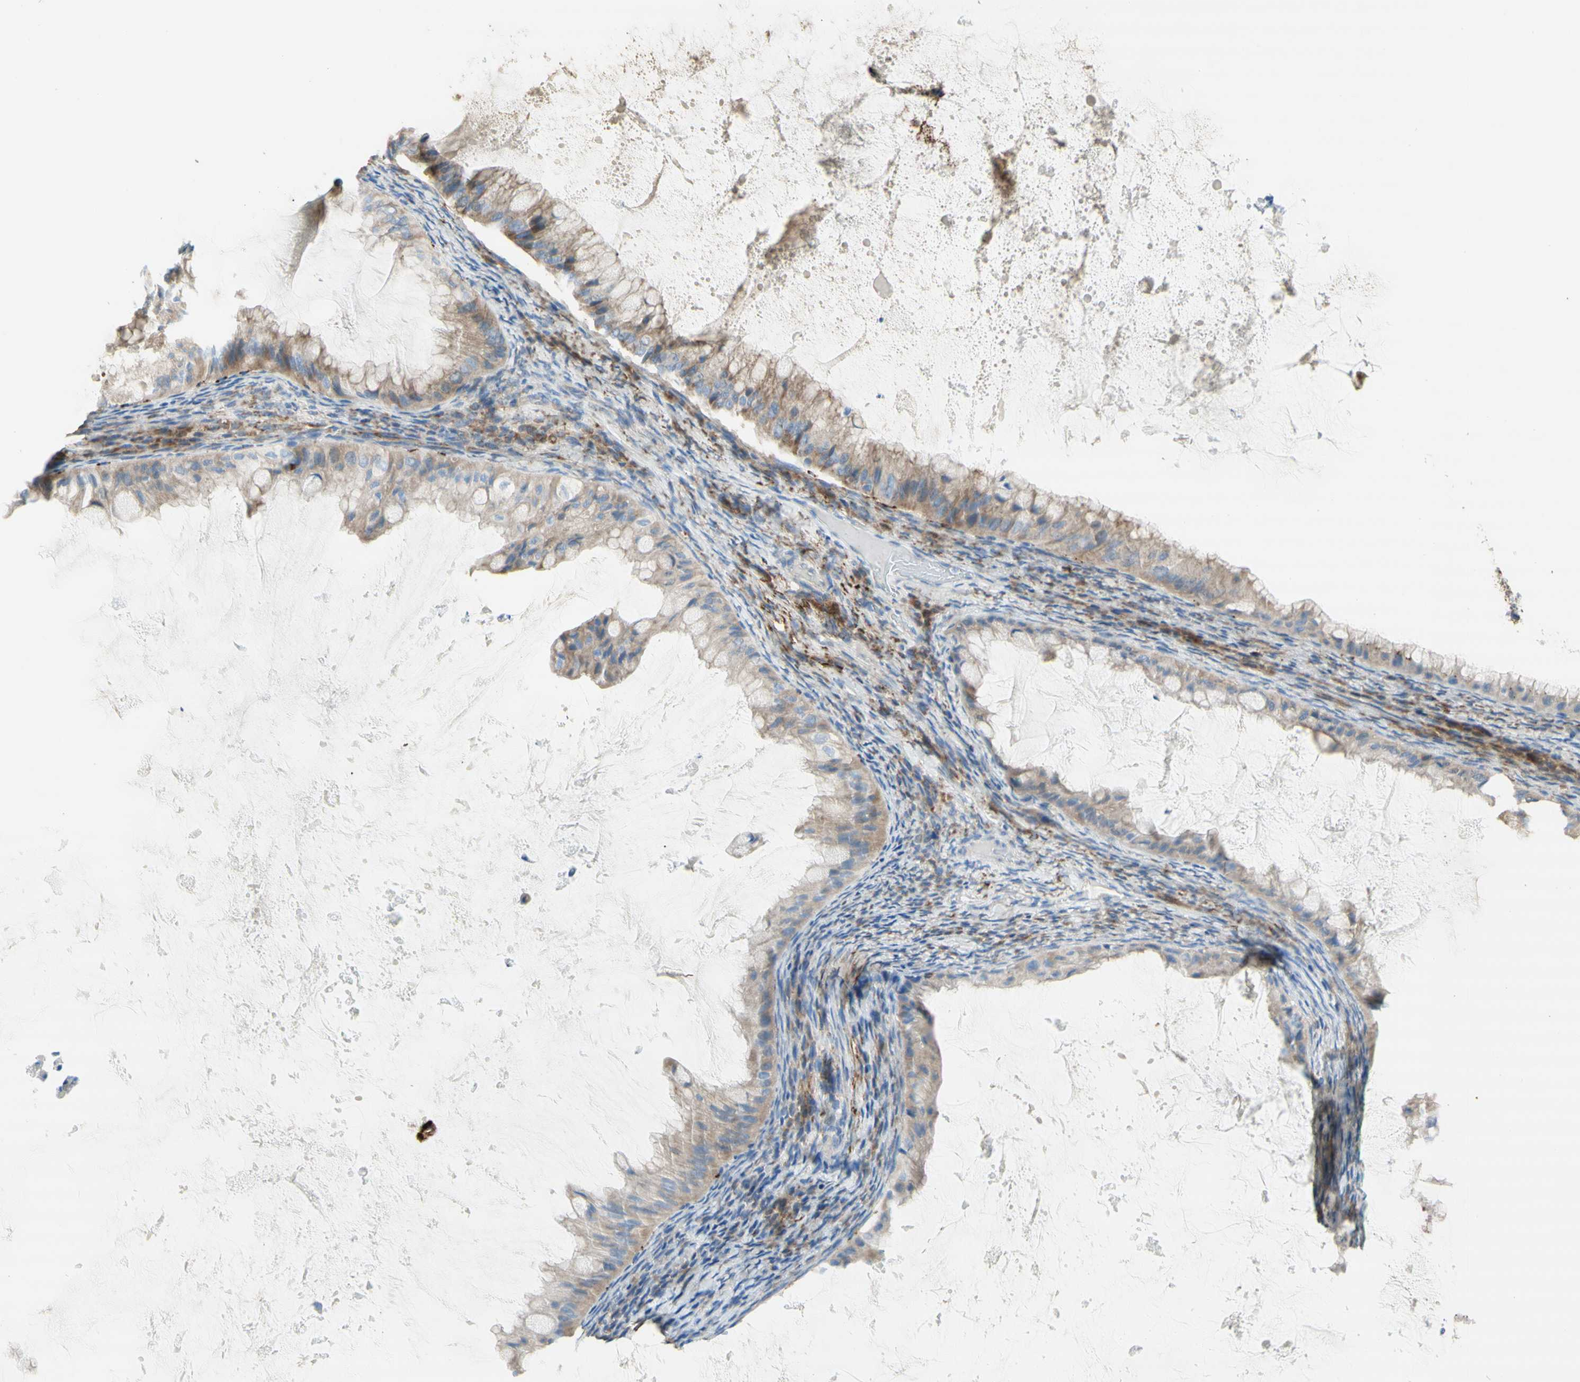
{"staining": {"intensity": "weak", "quantity": ">75%", "location": "cytoplasmic/membranous"}, "tissue": "ovarian cancer", "cell_type": "Tumor cells", "image_type": "cancer", "snomed": [{"axis": "morphology", "description": "Cystadenocarcinoma, mucinous, NOS"}, {"axis": "topography", "description": "Ovary"}], "caption": "Immunohistochemical staining of human ovarian cancer exhibits weak cytoplasmic/membranous protein staining in about >75% of tumor cells.", "gene": "URB2", "patient": {"sex": "female", "age": 61}}